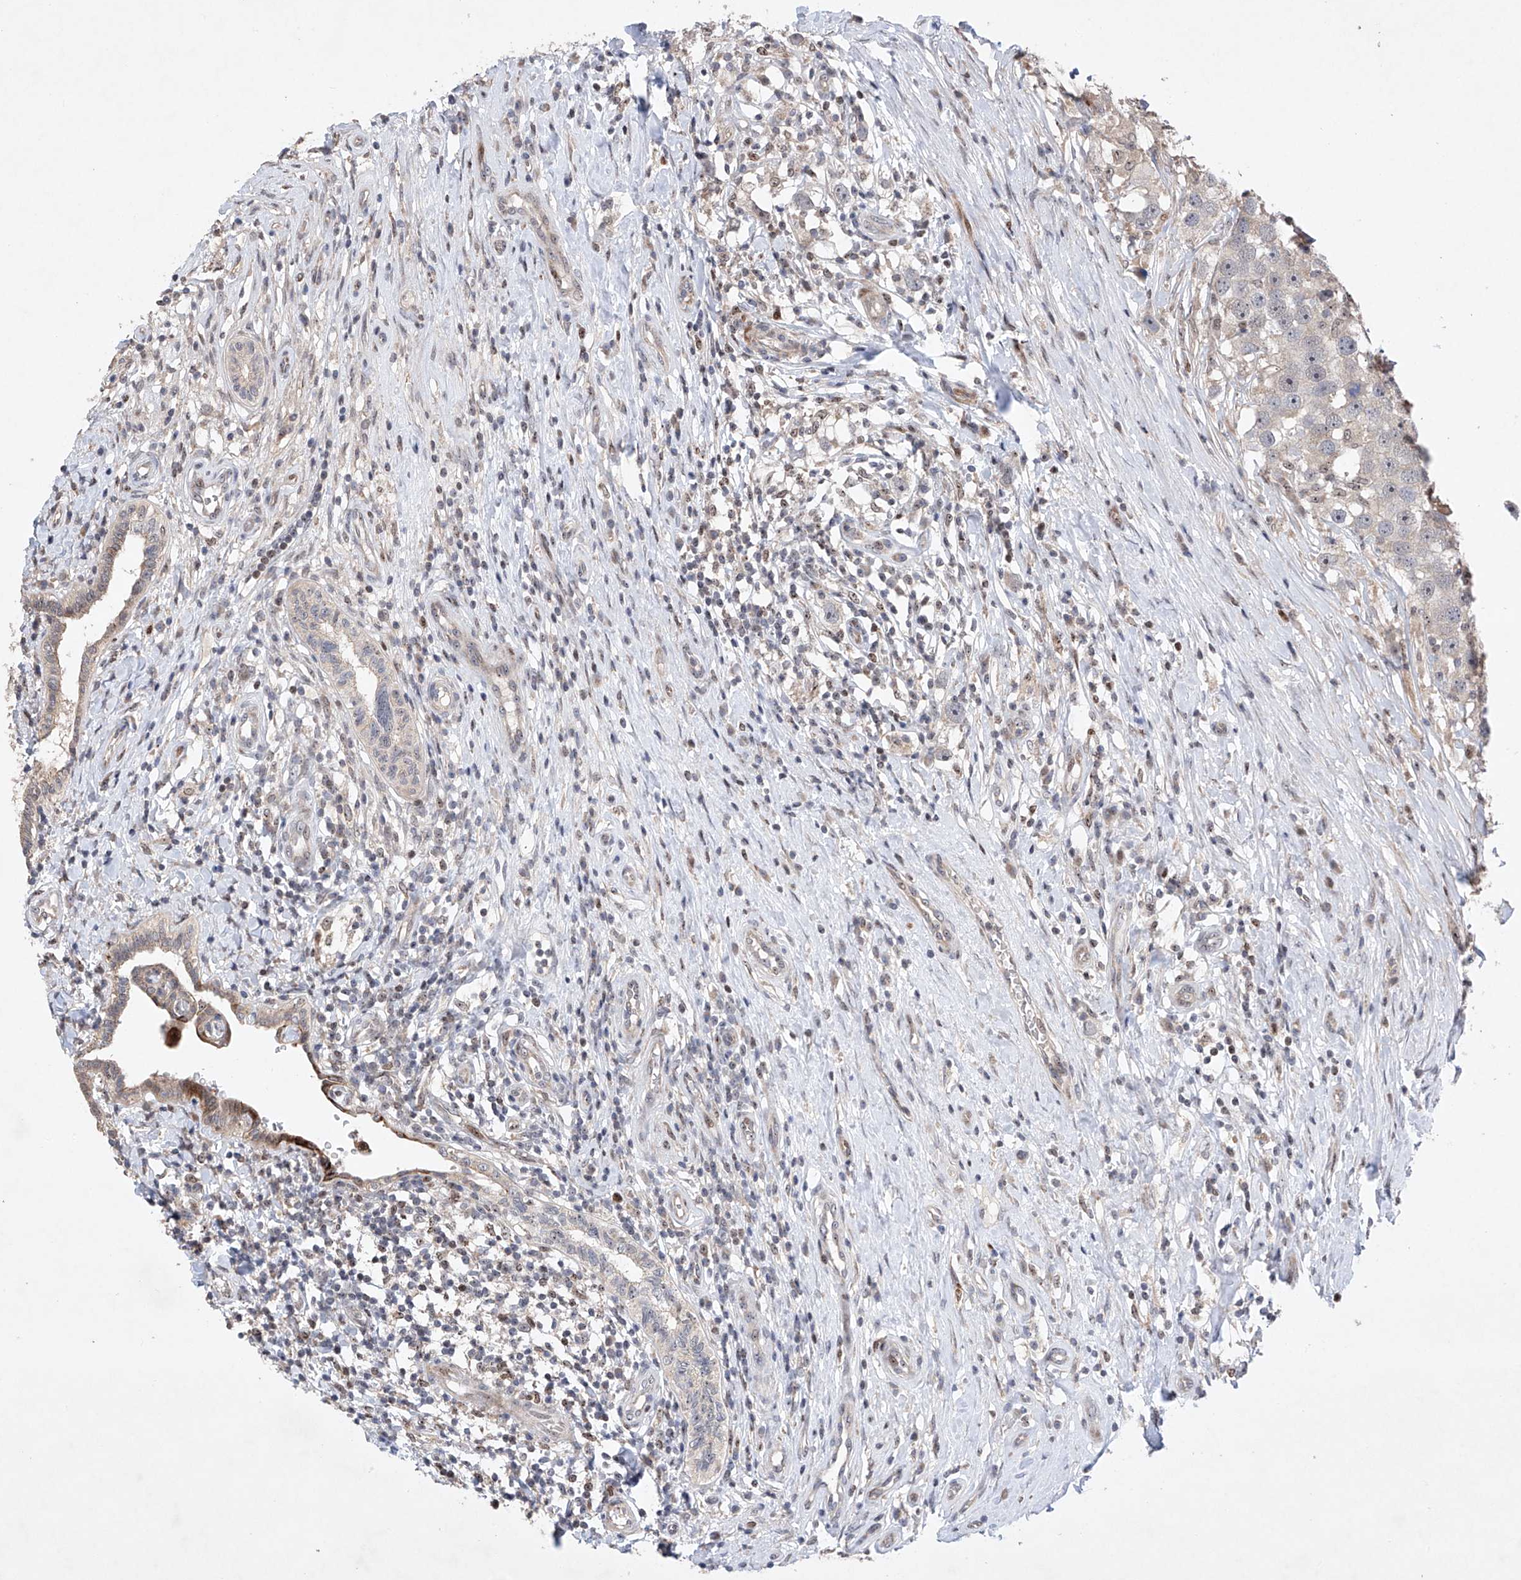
{"staining": {"intensity": "negative", "quantity": "none", "location": "none"}, "tissue": "testis cancer", "cell_type": "Tumor cells", "image_type": "cancer", "snomed": [{"axis": "morphology", "description": "Seminoma, NOS"}, {"axis": "topography", "description": "Testis"}], "caption": "Tumor cells are negative for brown protein staining in testis cancer.", "gene": "AFG1L", "patient": {"sex": "male", "age": 49}}